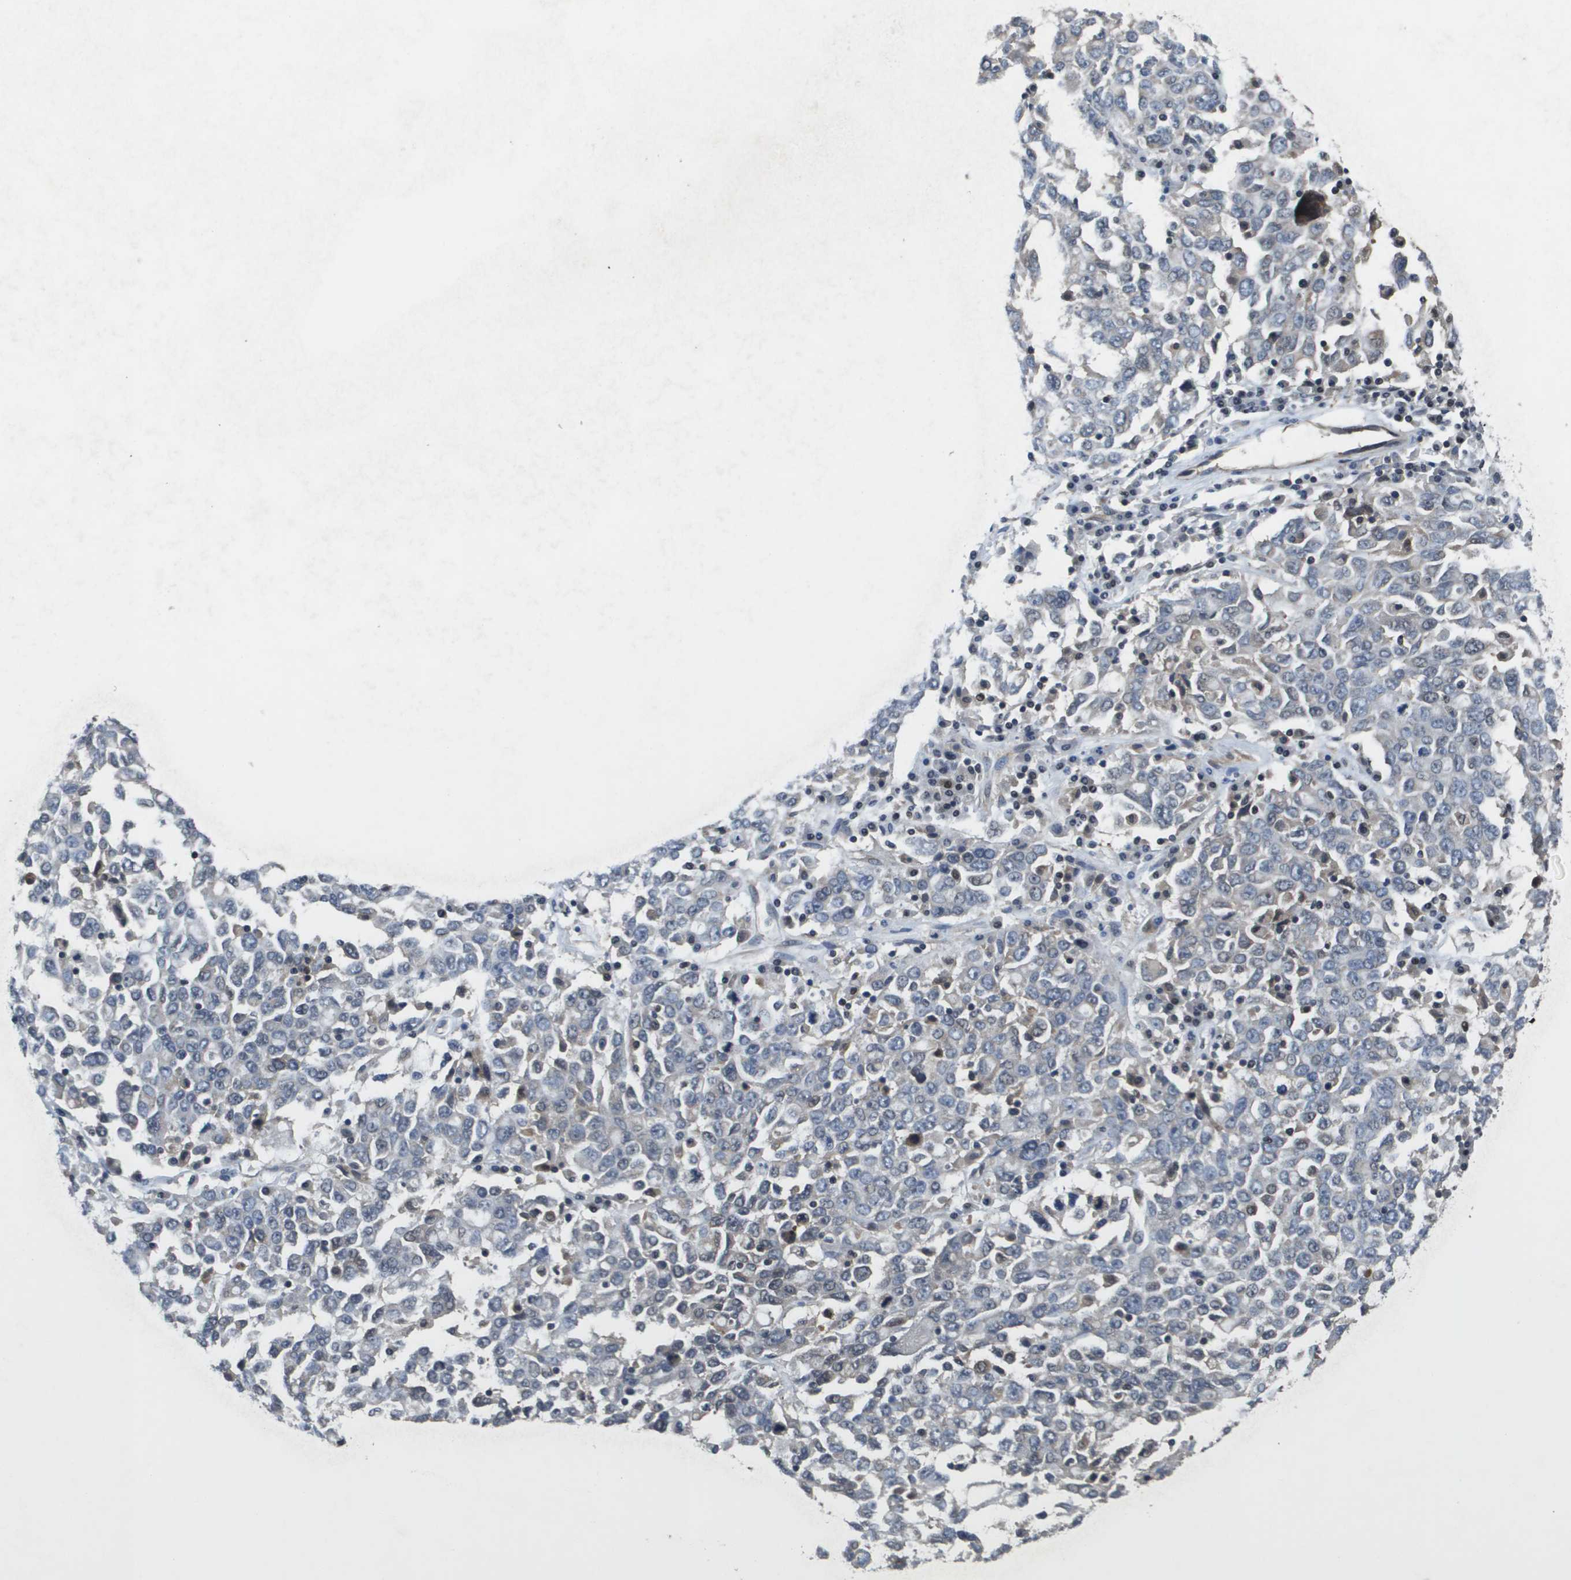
{"staining": {"intensity": "negative", "quantity": "none", "location": "none"}, "tissue": "ovarian cancer", "cell_type": "Tumor cells", "image_type": "cancer", "snomed": [{"axis": "morphology", "description": "Carcinoma, endometroid"}, {"axis": "topography", "description": "Ovary"}], "caption": "Human endometroid carcinoma (ovarian) stained for a protein using IHC shows no positivity in tumor cells.", "gene": "ENPP5", "patient": {"sex": "female", "age": 62}}